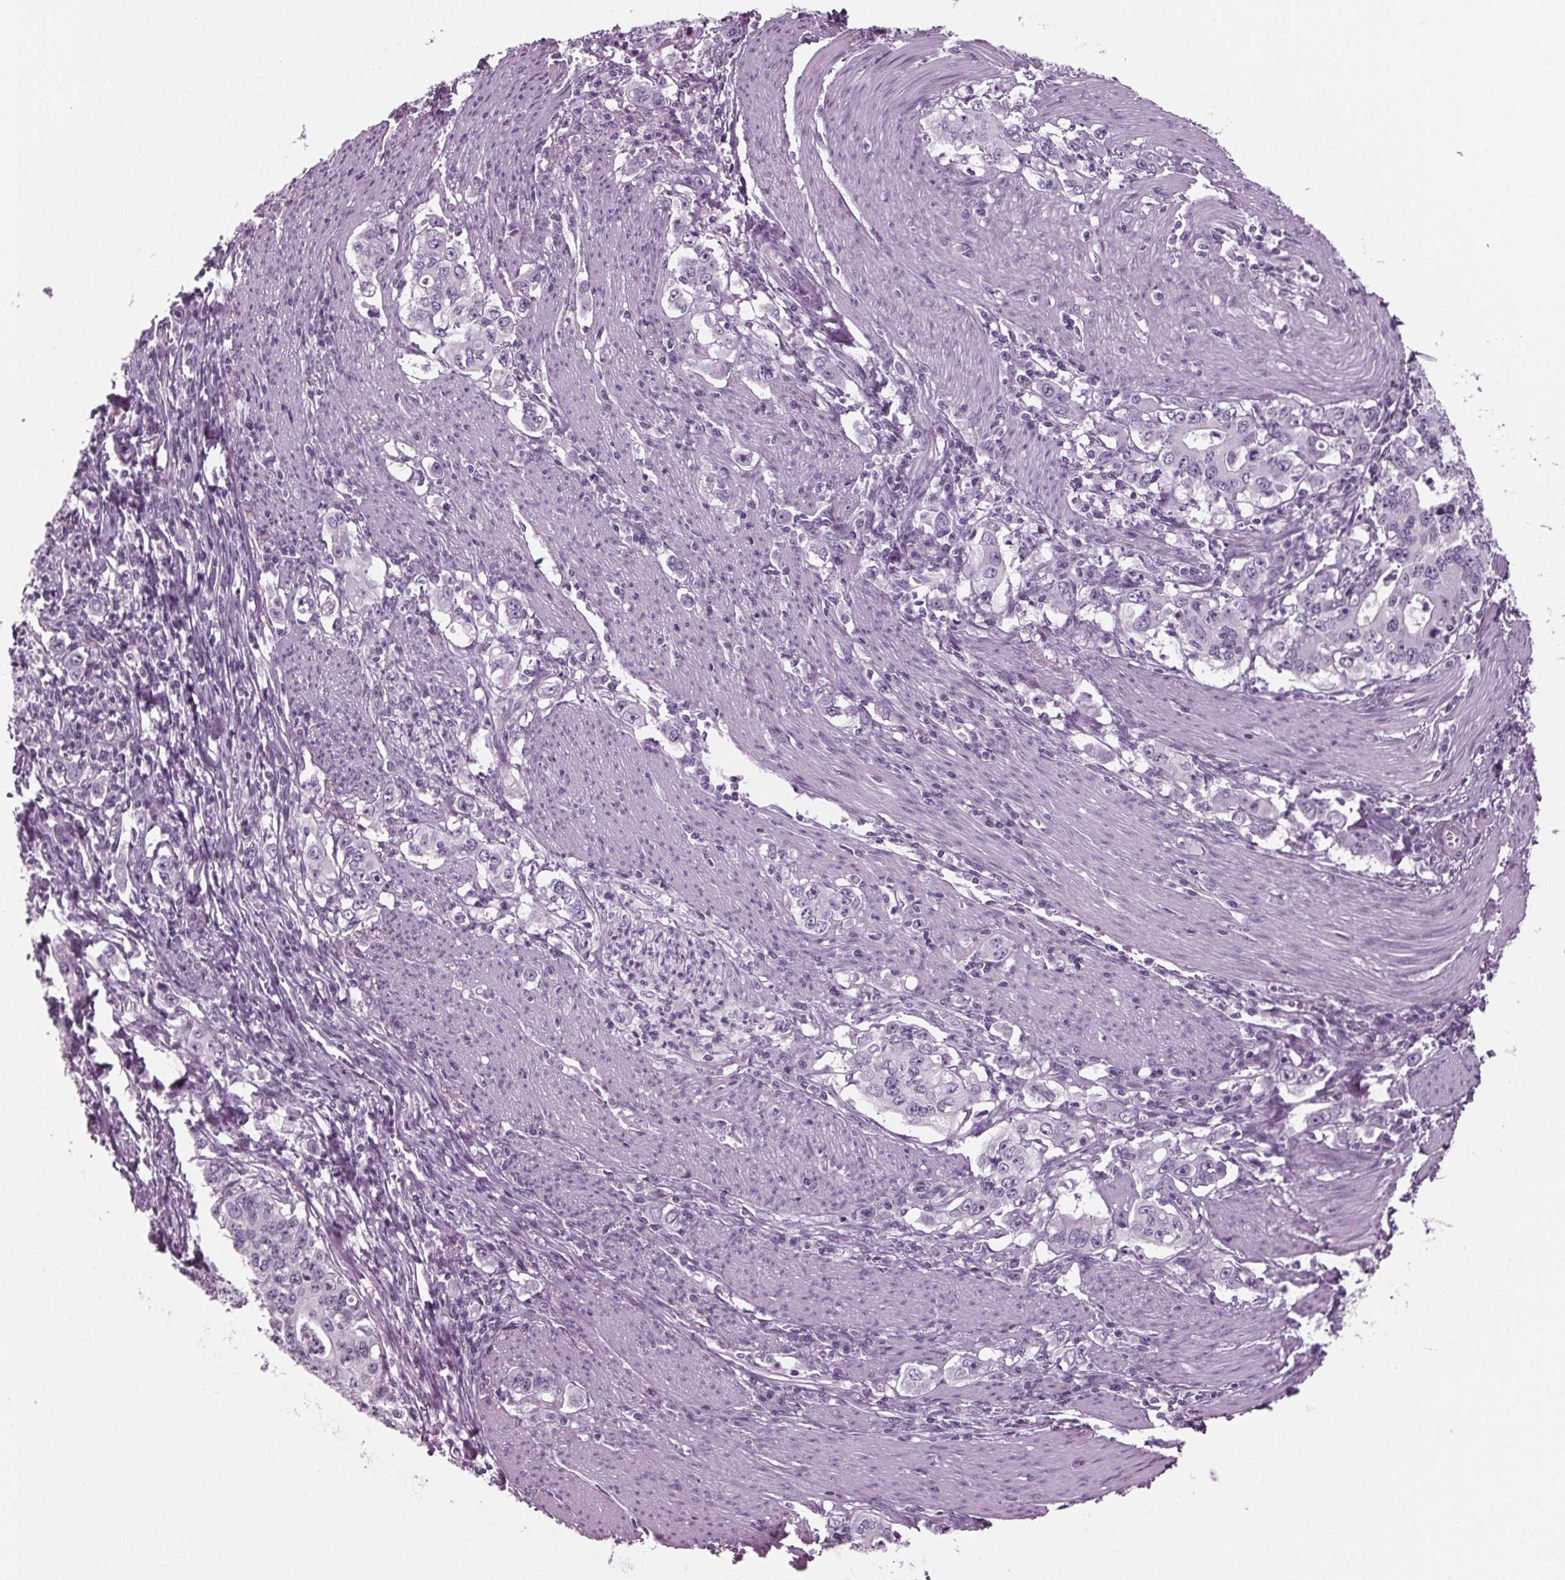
{"staining": {"intensity": "negative", "quantity": "none", "location": "none"}, "tissue": "stomach cancer", "cell_type": "Tumor cells", "image_type": "cancer", "snomed": [{"axis": "morphology", "description": "Adenocarcinoma, NOS"}, {"axis": "topography", "description": "Stomach, lower"}], "caption": "Immunohistochemistry (IHC) image of stomach cancer (adenocarcinoma) stained for a protein (brown), which exhibits no expression in tumor cells.", "gene": "BHLHE22", "patient": {"sex": "female", "age": 72}}